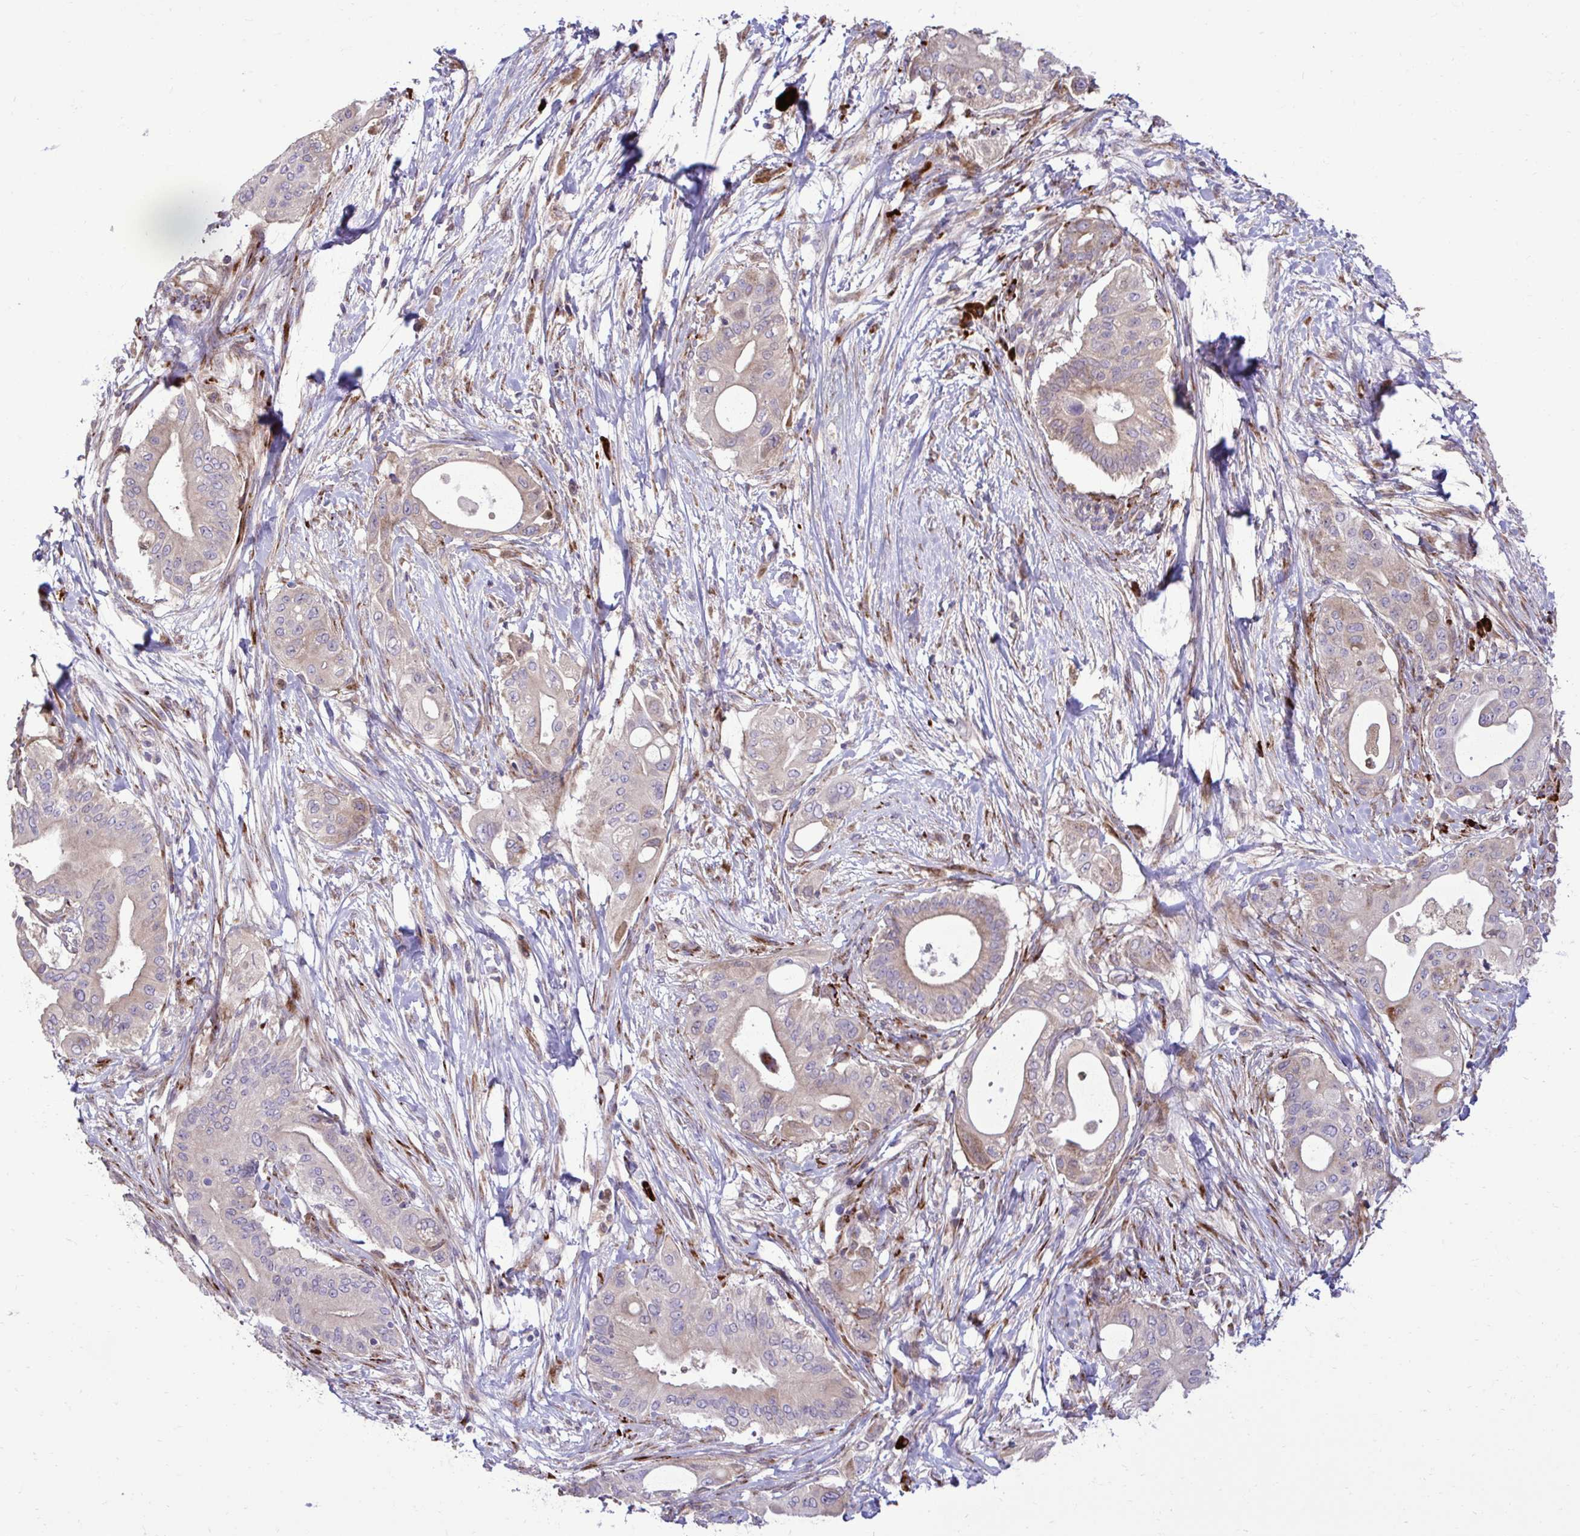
{"staining": {"intensity": "moderate", "quantity": "<25%", "location": "cytoplasmic/membranous"}, "tissue": "pancreatic cancer", "cell_type": "Tumor cells", "image_type": "cancer", "snomed": [{"axis": "morphology", "description": "Adenocarcinoma, NOS"}, {"axis": "topography", "description": "Pancreas"}], "caption": "Pancreatic adenocarcinoma stained for a protein (brown) demonstrates moderate cytoplasmic/membranous positive expression in about <25% of tumor cells.", "gene": "LIMS1", "patient": {"sex": "male", "age": 68}}